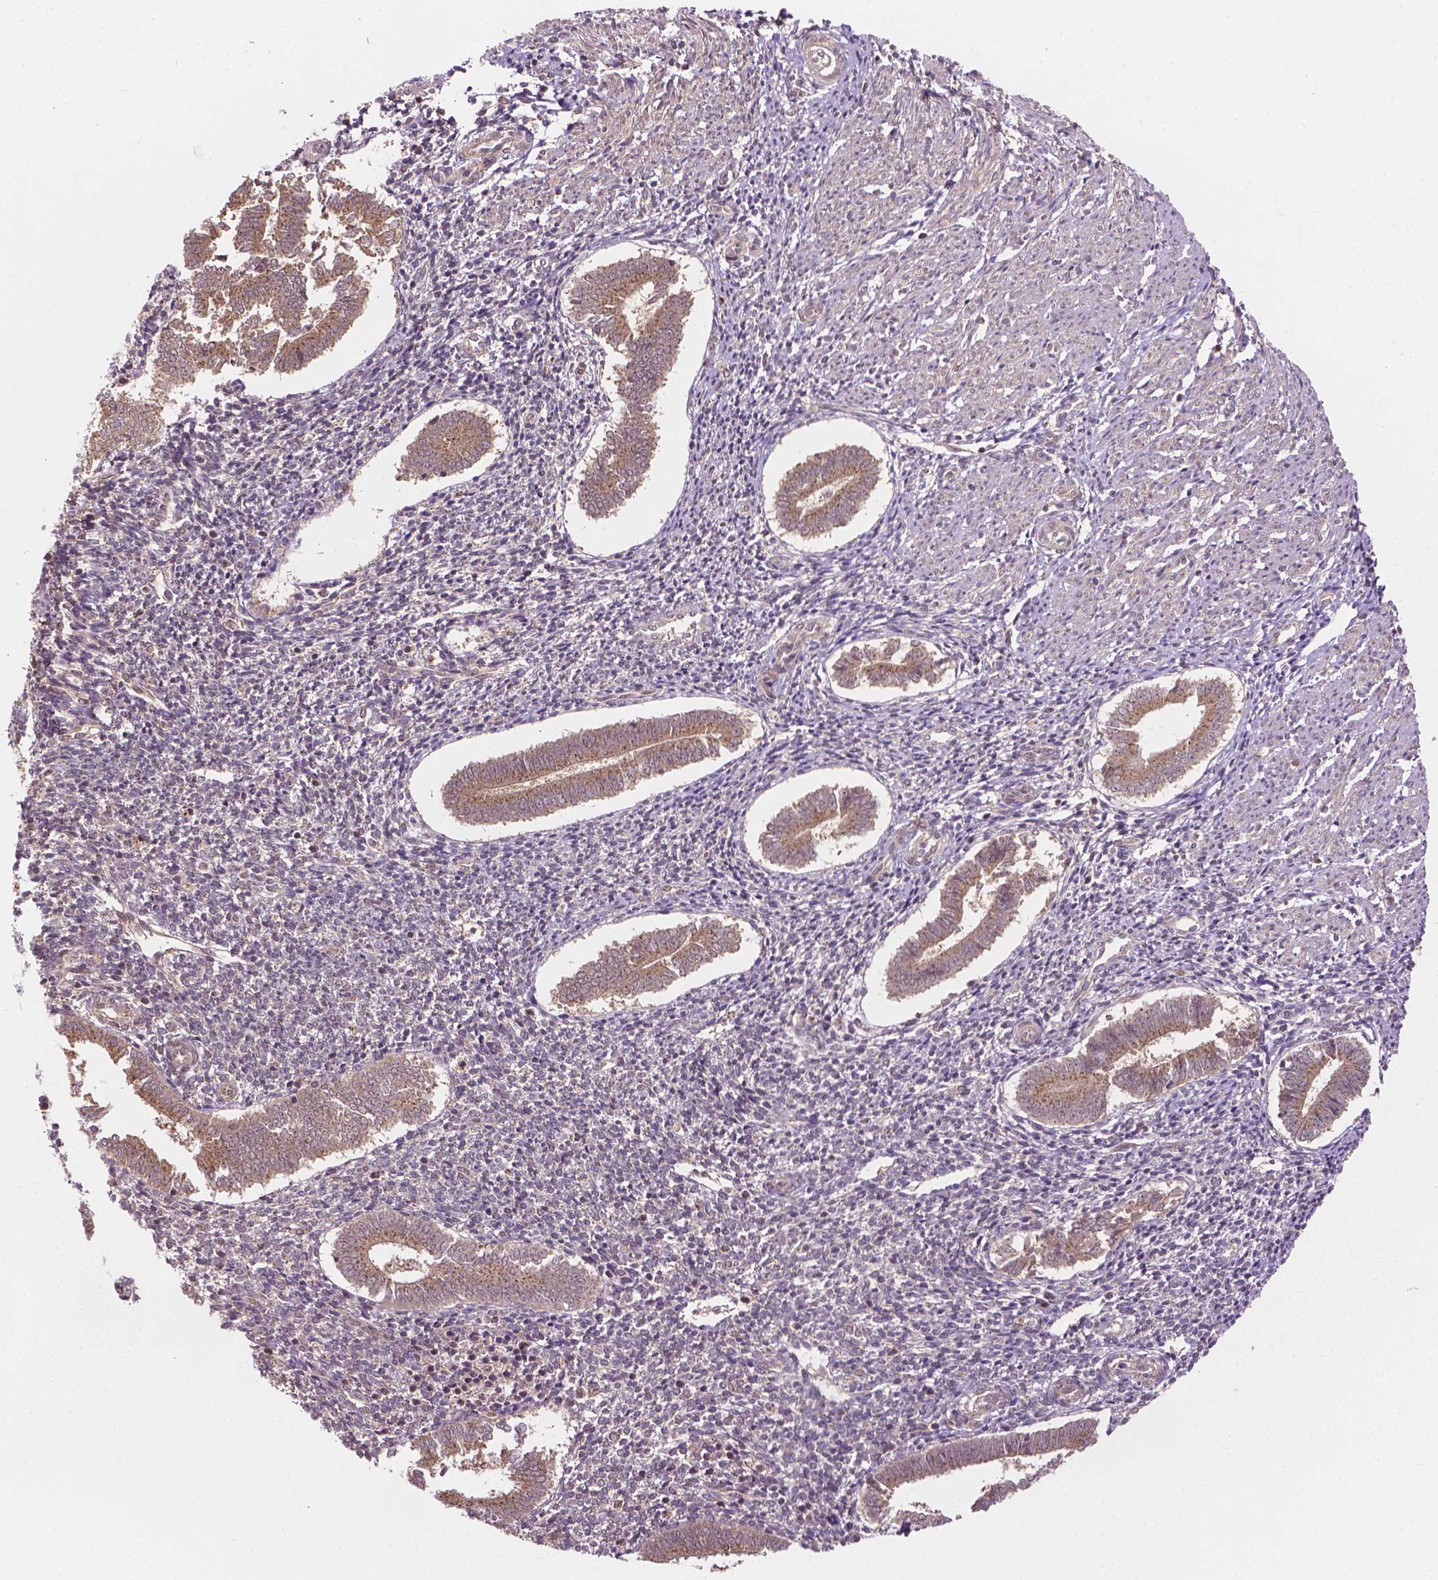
{"staining": {"intensity": "weak", "quantity": "<25%", "location": "cytoplasmic/membranous"}, "tissue": "endometrium", "cell_type": "Cells in endometrial stroma", "image_type": "normal", "snomed": [{"axis": "morphology", "description": "Normal tissue, NOS"}, {"axis": "topography", "description": "Endometrium"}], "caption": "DAB immunohistochemical staining of benign human endometrium reveals no significant positivity in cells in endometrial stroma.", "gene": "PPP1CB", "patient": {"sex": "female", "age": 25}}